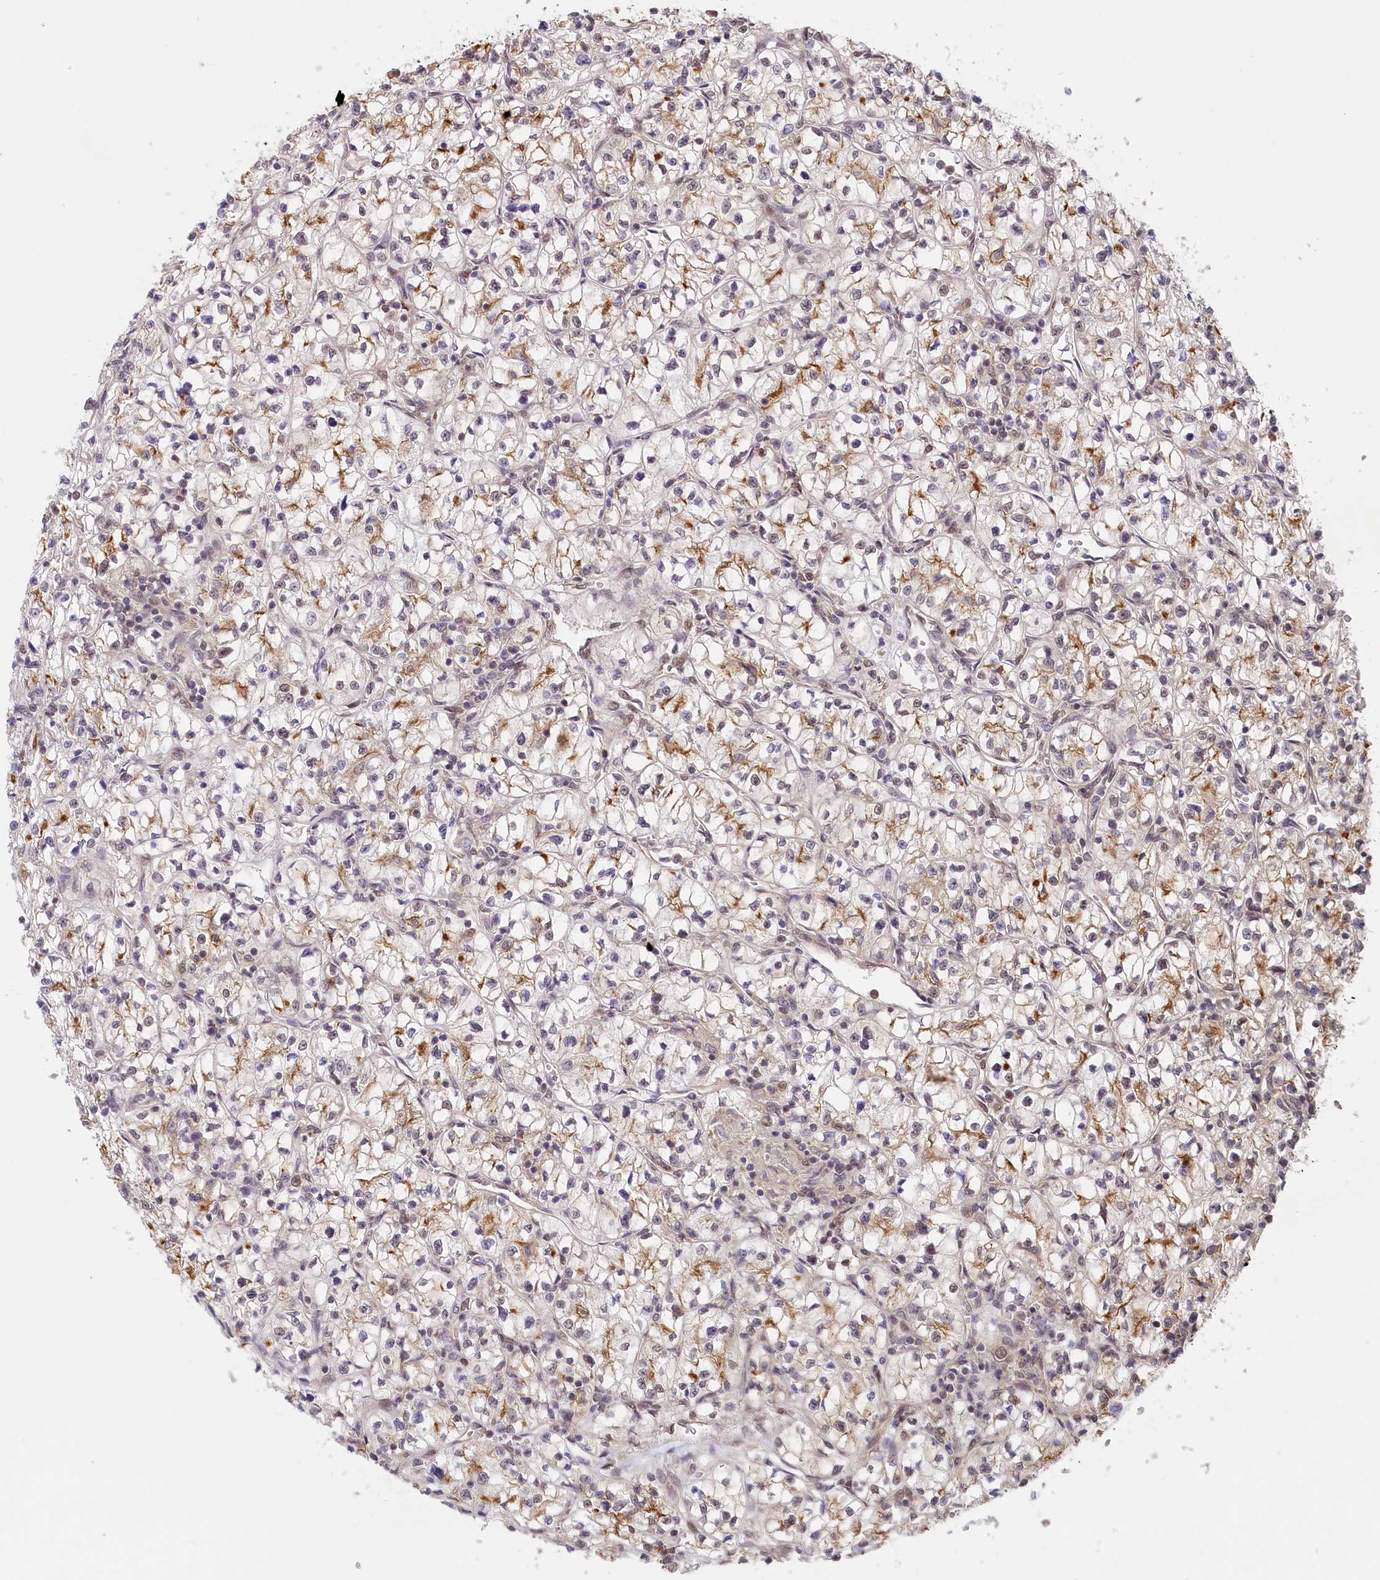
{"staining": {"intensity": "moderate", "quantity": "25%-75%", "location": "cytoplasmic/membranous"}, "tissue": "renal cancer", "cell_type": "Tumor cells", "image_type": "cancer", "snomed": [{"axis": "morphology", "description": "Adenocarcinoma, NOS"}, {"axis": "topography", "description": "Kidney"}], "caption": "A micrograph of human renal adenocarcinoma stained for a protein exhibits moderate cytoplasmic/membranous brown staining in tumor cells.", "gene": "C19orf44", "patient": {"sex": "female", "age": 64}}